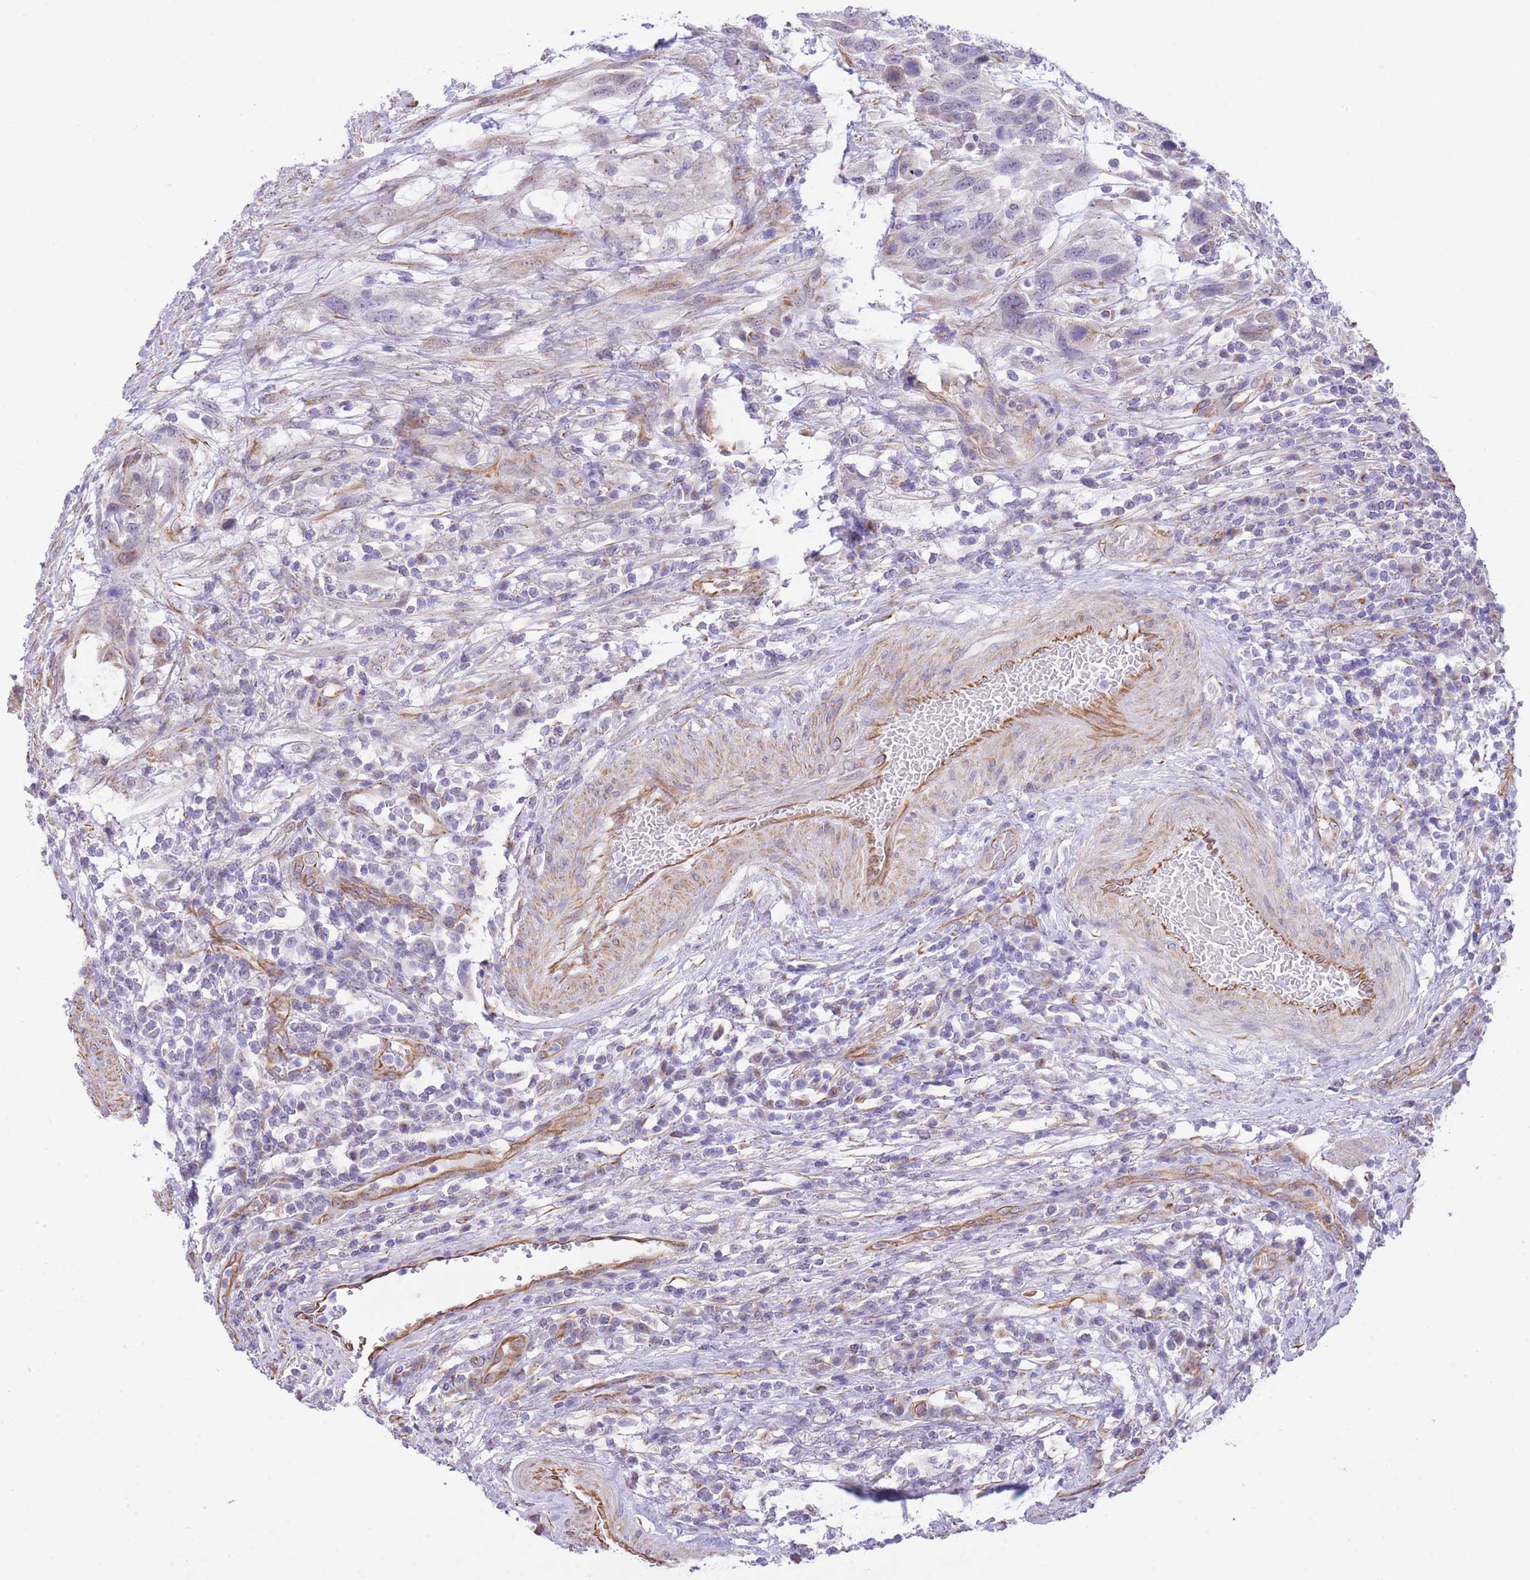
{"staining": {"intensity": "negative", "quantity": "none", "location": "none"}, "tissue": "urothelial cancer", "cell_type": "Tumor cells", "image_type": "cancer", "snomed": [{"axis": "morphology", "description": "Urothelial carcinoma, High grade"}, {"axis": "topography", "description": "Urinary bladder"}], "caption": "Tumor cells show no significant protein staining in urothelial cancer. Nuclei are stained in blue.", "gene": "PSG8", "patient": {"sex": "female", "age": 70}}